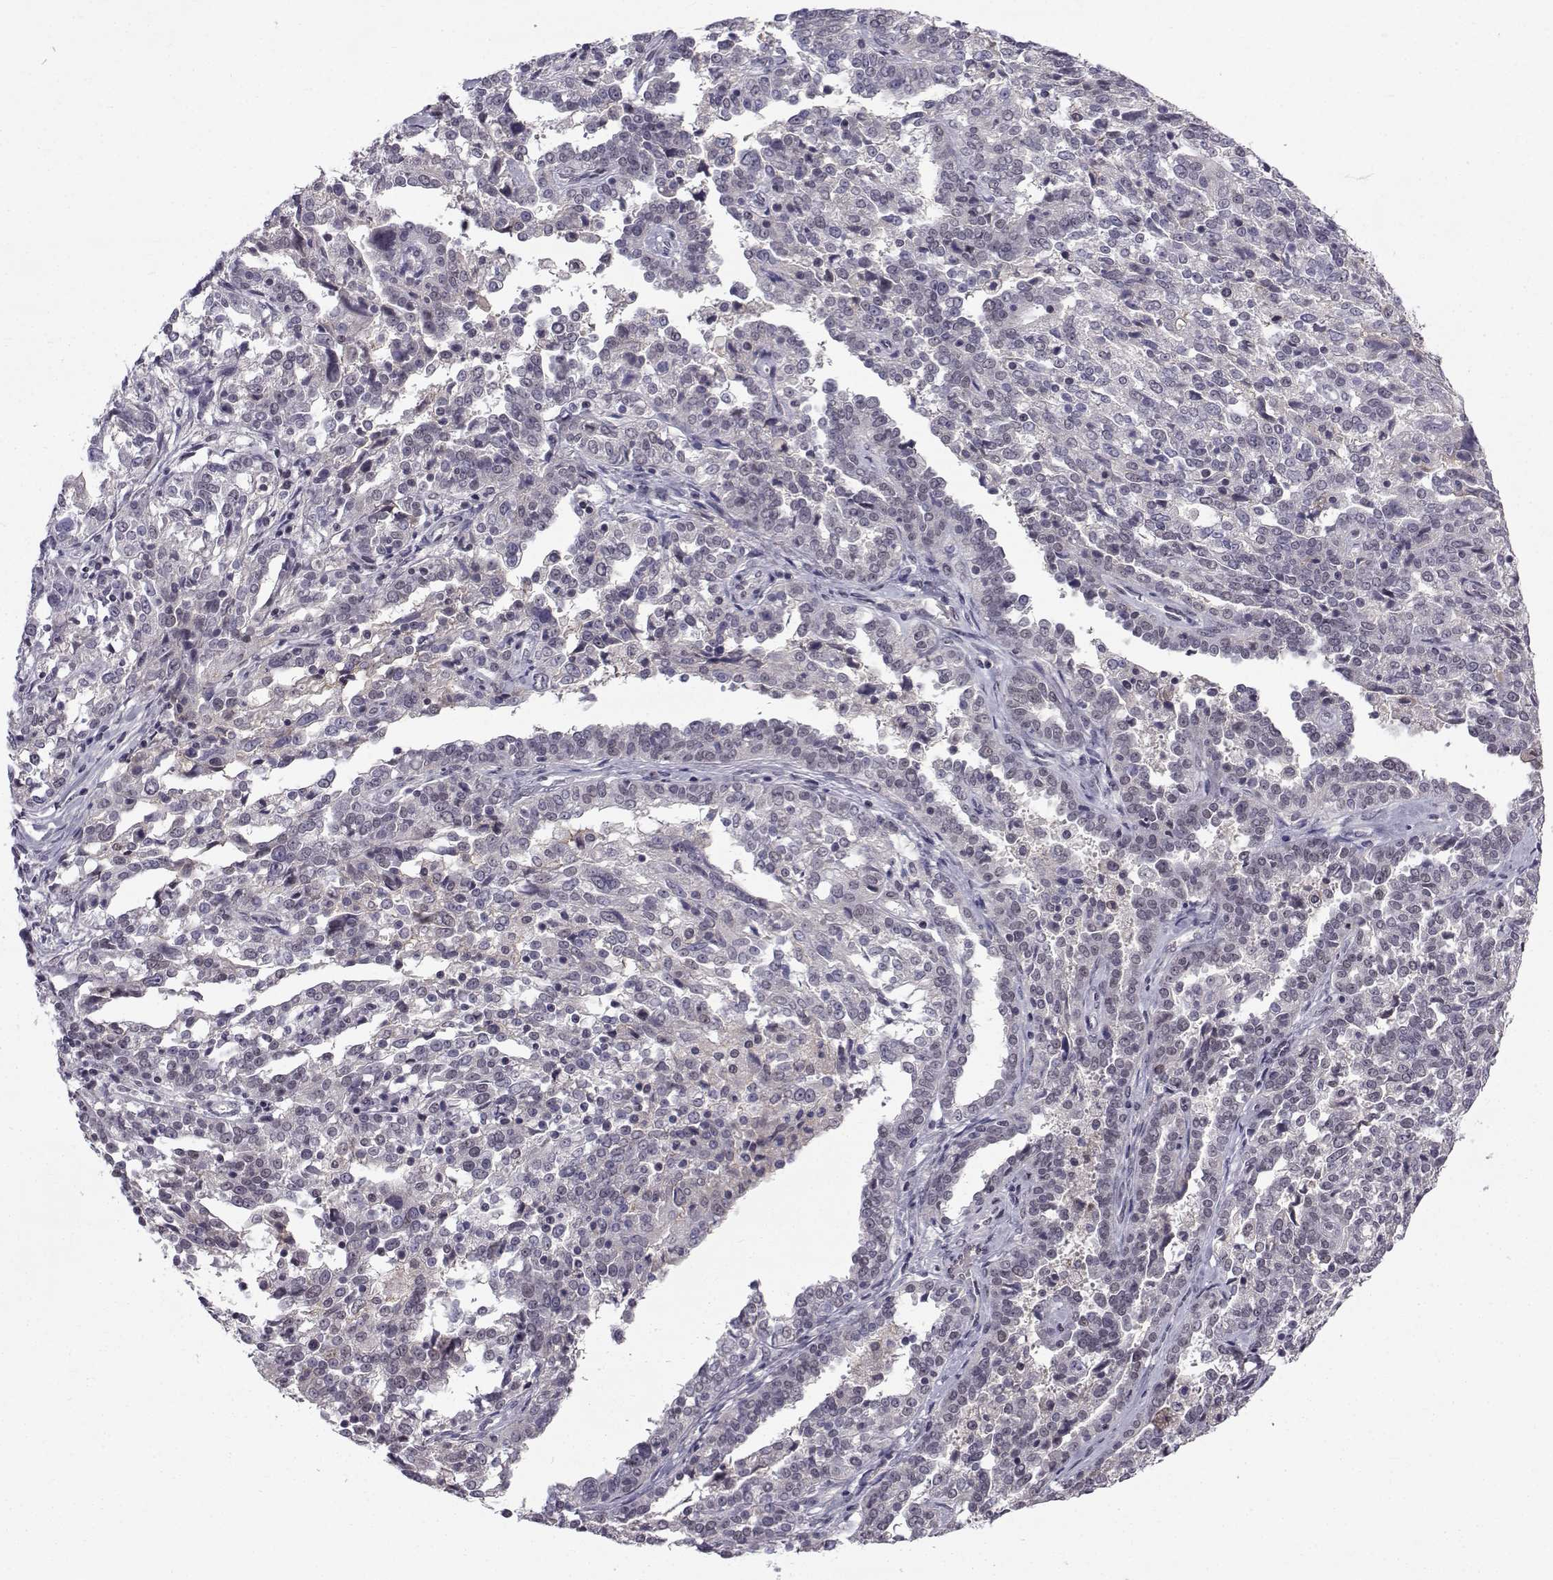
{"staining": {"intensity": "negative", "quantity": "none", "location": "none"}, "tissue": "ovarian cancer", "cell_type": "Tumor cells", "image_type": "cancer", "snomed": [{"axis": "morphology", "description": "Cystadenocarcinoma, serous, NOS"}, {"axis": "topography", "description": "Ovary"}], "caption": "An immunohistochemistry (IHC) histopathology image of ovarian cancer is shown. There is no staining in tumor cells of ovarian cancer. (DAB immunohistochemistry with hematoxylin counter stain).", "gene": "RBM24", "patient": {"sex": "female", "age": 67}}